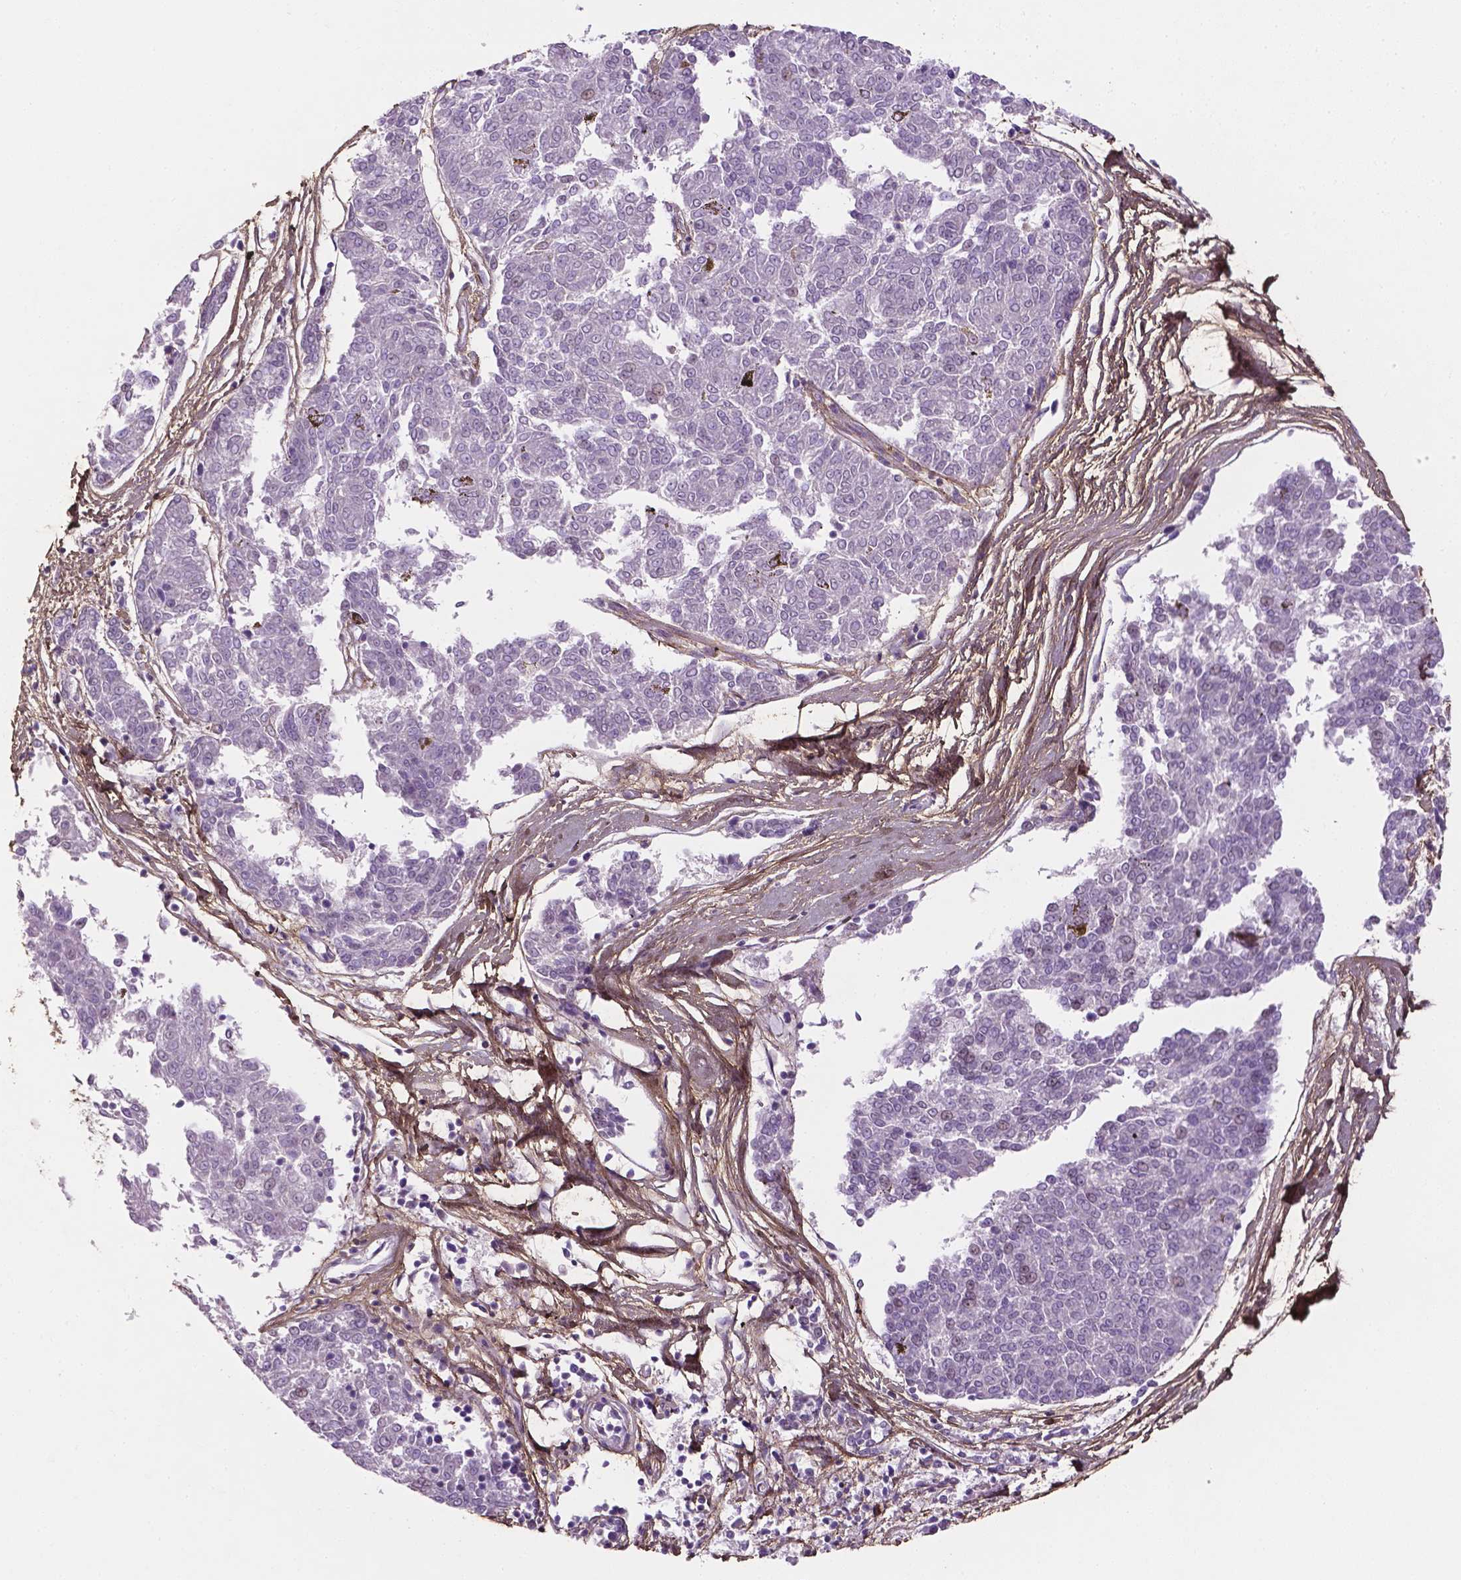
{"staining": {"intensity": "negative", "quantity": "none", "location": "none"}, "tissue": "melanoma", "cell_type": "Tumor cells", "image_type": "cancer", "snomed": [{"axis": "morphology", "description": "Malignant melanoma, NOS"}, {"axis": "topography", "description": "Skin"}], "caption": "Tumor cells show no significant positivity in malignant melanoma.", "gene": "DLG2", "patient": {"sex": "female", "age": 72}}